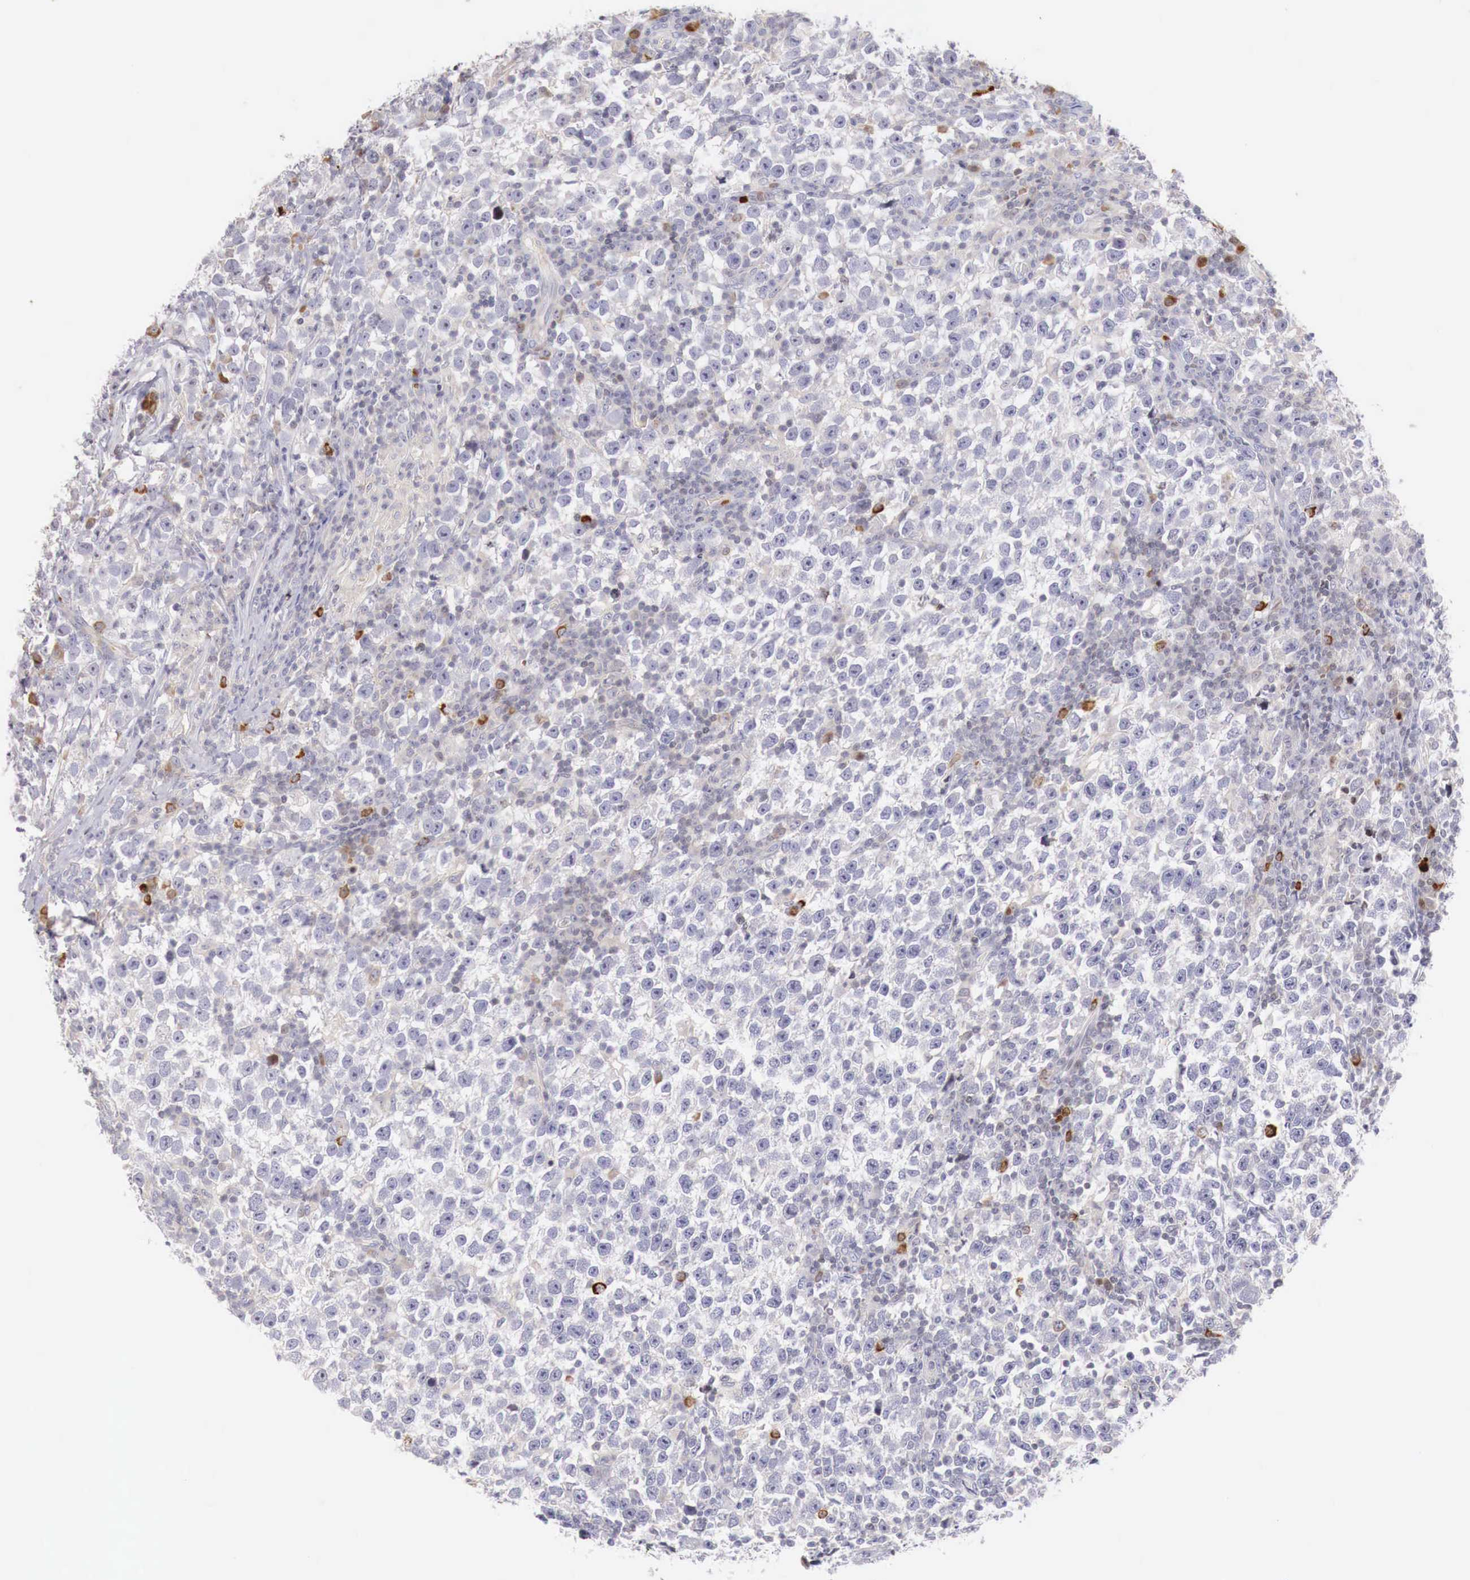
{"staining": {"intensity": "negative", "quantity": "none", "location": "none"}, "tissue": "testis cancer", "cell_type": "Tumor cells", "image_type": "cancer", "snomed": [{"axis": "morphology", "description": "Seminoma, NOS"}, {"axis": "topography", "description": "Testis"}], "caption": "Testis cancer stained for a protein using IHC exhibits no staining tumor cells.", "gene": "CLCN5", "patient": {"sex": "male", "age": 43}}